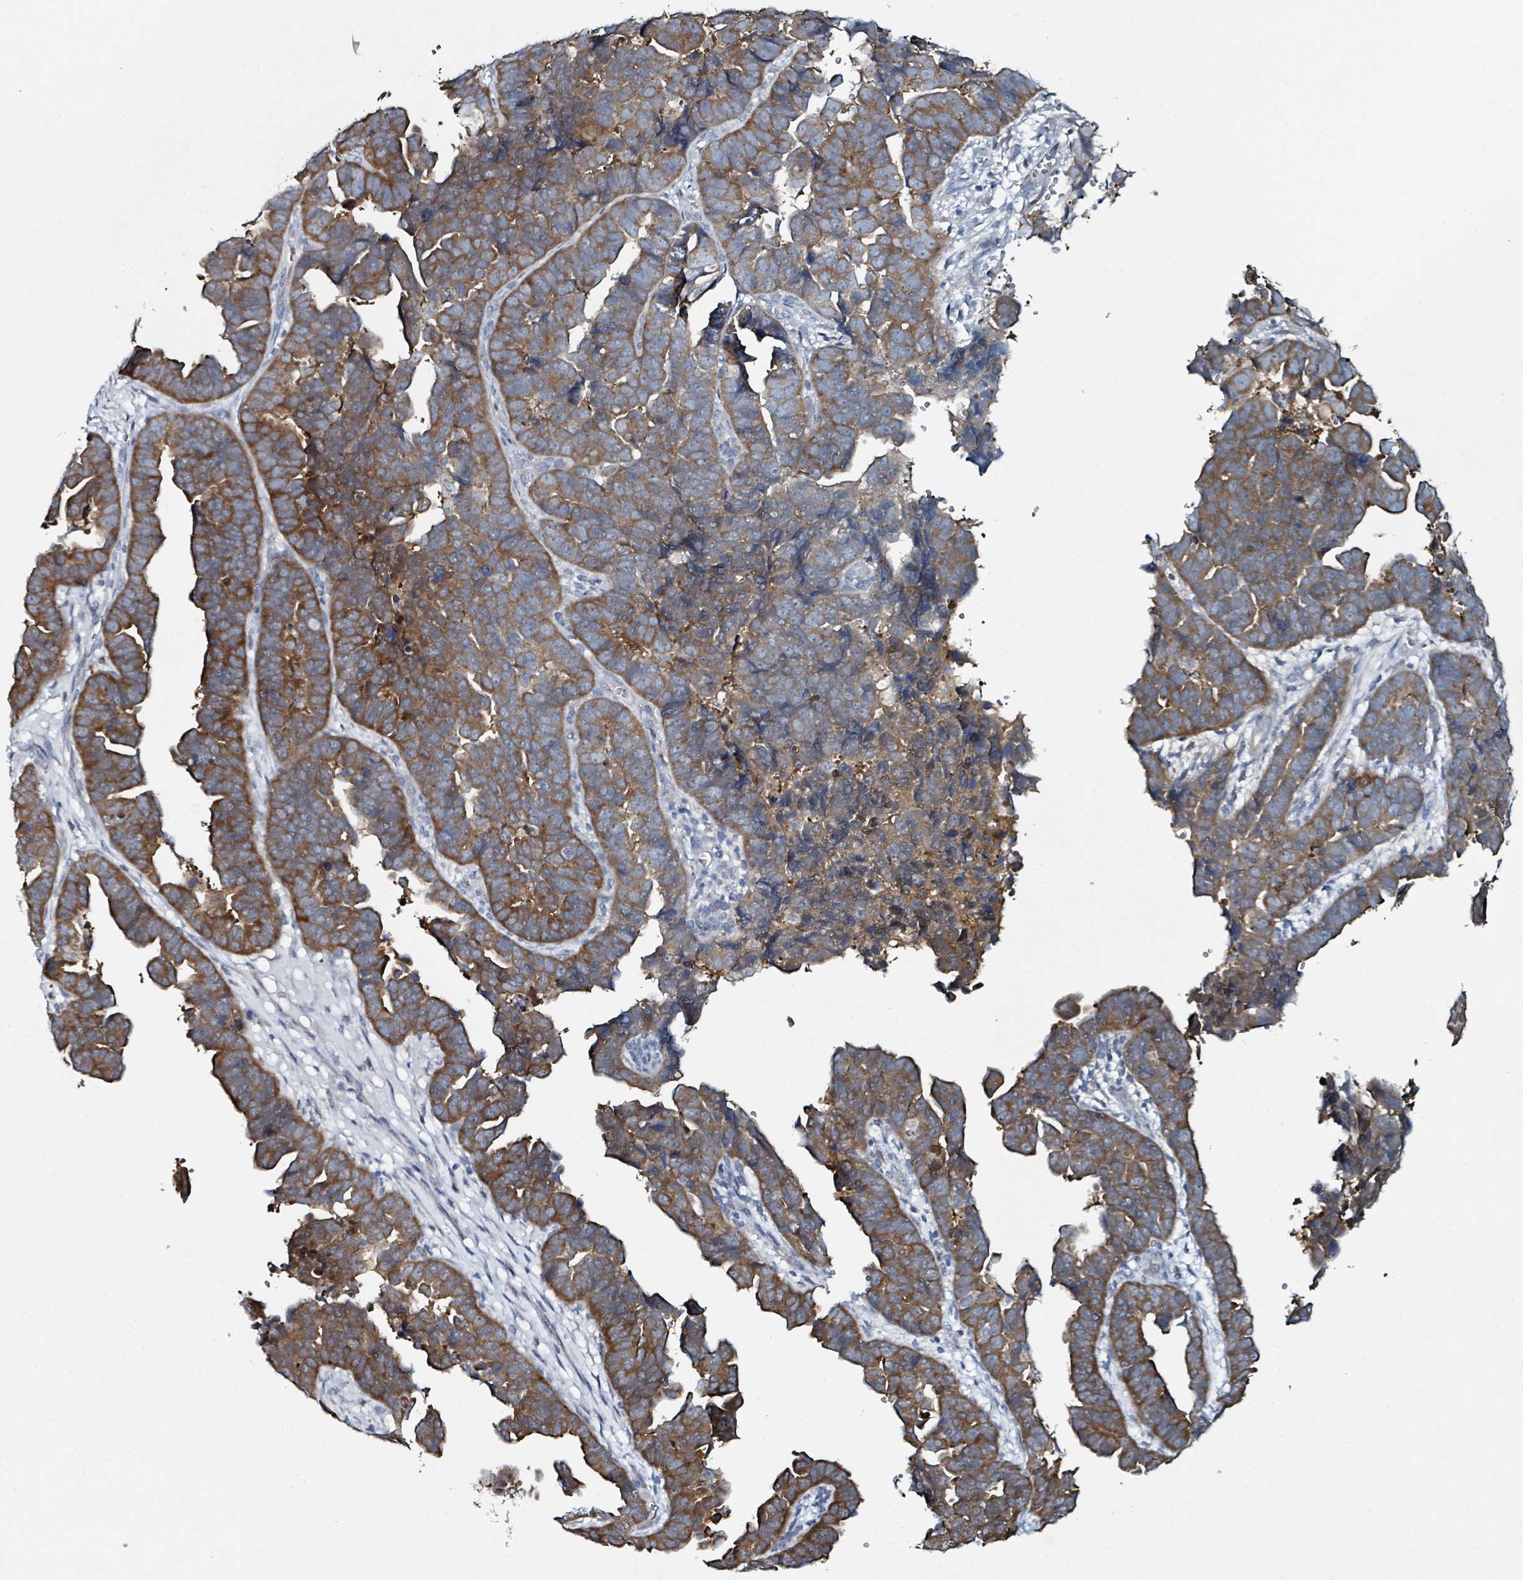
{"staining": {"intensity": "strong", "quantity": ">75%", "location": "cytoplasmic/membranous"}, "tissue": "endometrial cancer", "cell_type": "Tumor cells", "image_type": "cancer", "snomed": [{"axis": "morphology", "description": "Adenocarcinoma, NOS"}, {"axis": "topography", "description": "Endometrium"}], "caption": "This is a micrograph of immunohistochemistry (IHC) staining of endometrial cancer, which shows strong staining in the cytoplasmic/membranous of tumor cells.", "gene": "B3GAT3", "patient": {"sex": "female", "age": 75}}